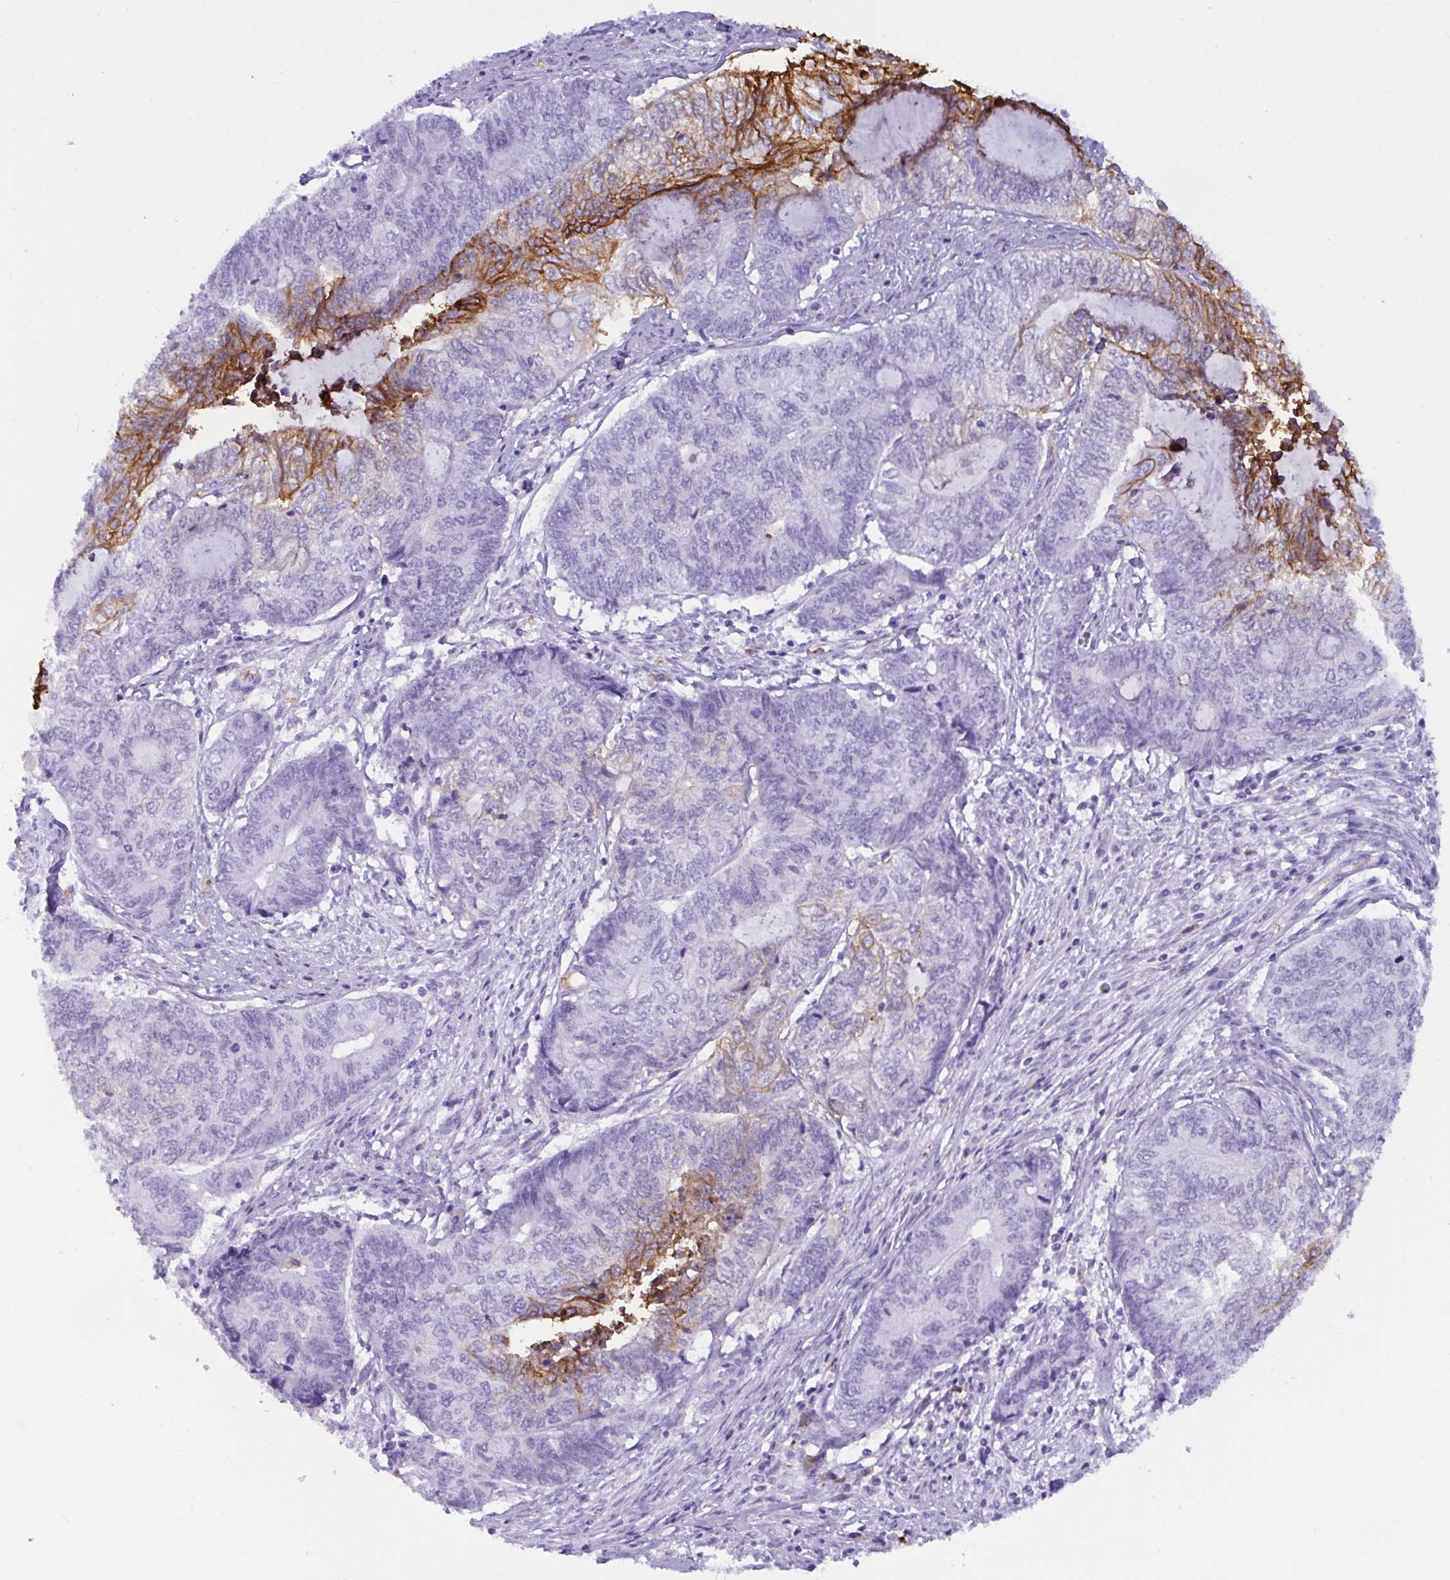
{"staining": {"intensity": "moderate", "quantity": "<25%", "location": "cytoplasmic/membranous"}, "tissue": "endometrial cancer", "cell_type": "Tumor cells", "image_type": "cancer", "snomed": [{"axis": "morphology", "description": "Adenocarcinoma, NOS"}, {"axis": "topography", "description": "Uterus"}, {"axis": "topography", "description": "Endometrium"}], "caption": "Immunohistochemical staining of adenocarcinoma (endometrial) demonstrates moderate cytoplasmic/membranous protein expression in approximately <25% of tumor cells. (brown staining indicates protein expression, while blue staining denotes nuclei).", "gene": "SLC2A1", "patient": {"sex": "female", "age": 70}}